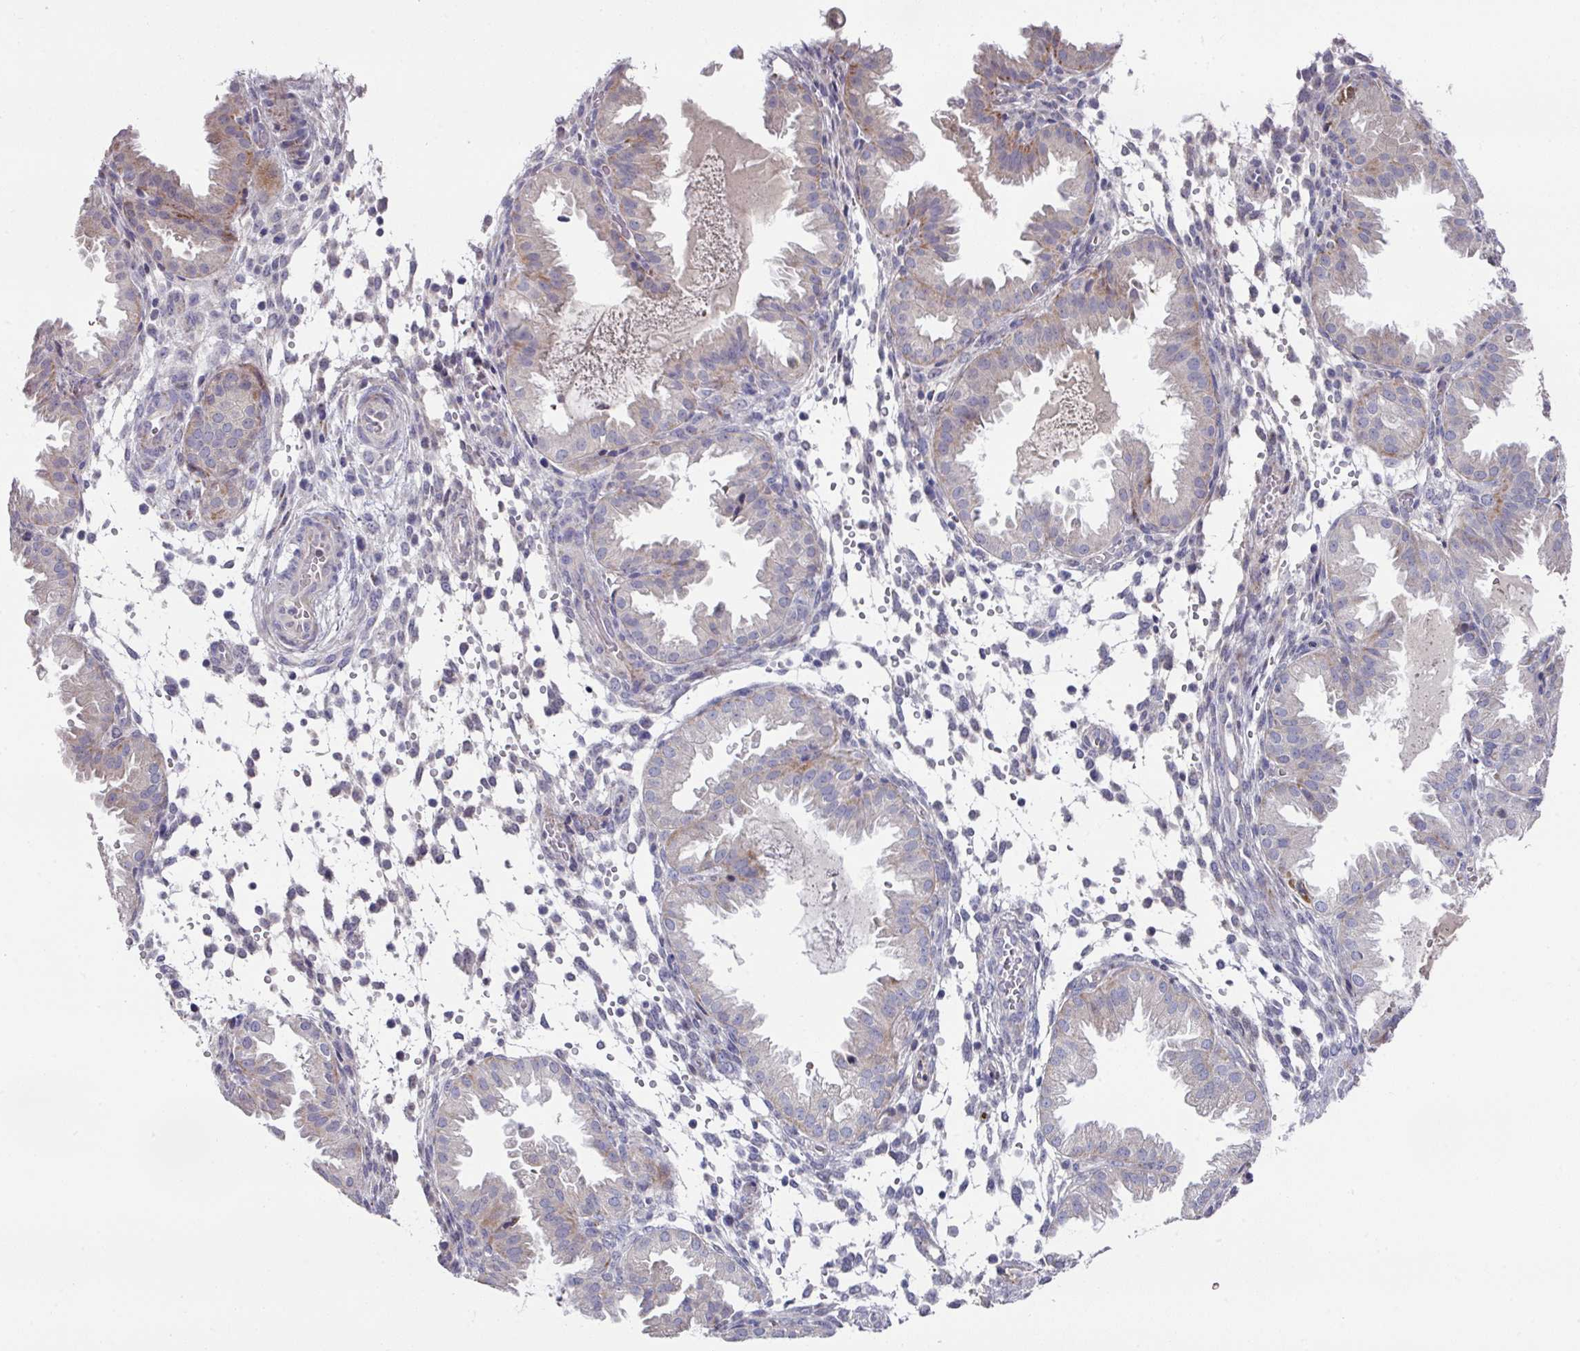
{"staining": {"intensity": "negative", "quantity": "none", "location": "none"}, "tissue": "endometrium", "cell_type": "Cells in endometrial stroma", "image_type": "normal", "snomed": [{"axis": "morphology", "description": "Normal tissue, NOS"}, {"axis": "topography", "description": "Endometrium"}], "caption": "This is a histopathology image of IHC staining of benign endometrium, which shows no staining in cells in endometrial stroma. (IHC, brightfield microscopy, high magnification).", "gene": "CBX7", "patient": {"sex": "female", "age": 33}}